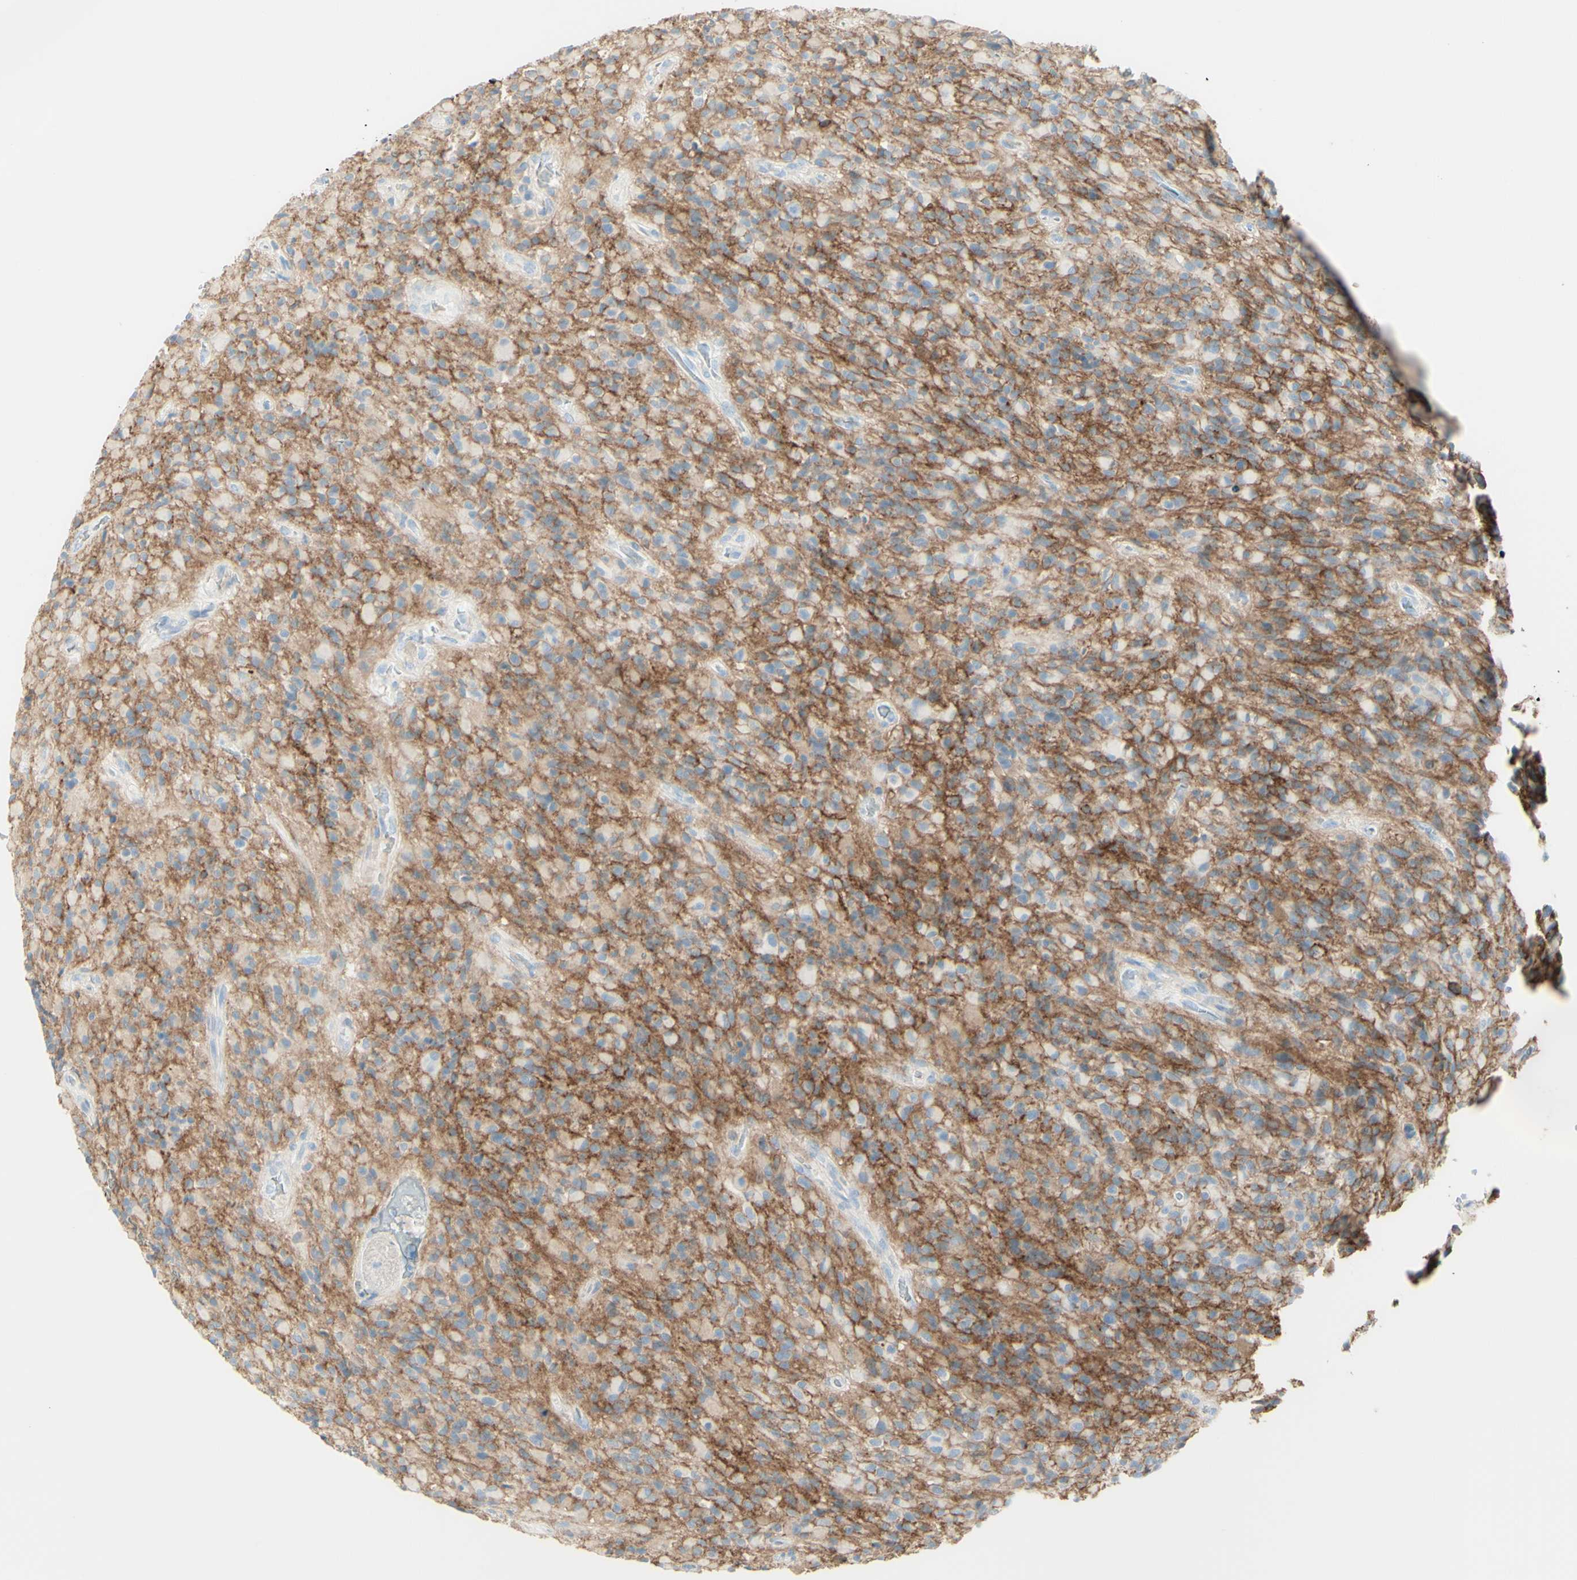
{"staining": {"intensity": "moderate", "quantity": "25%-75%", "location": "cytoplasmic/membranous"}, "tissue": "glioma", "cell_type": "Tumor cells", "image_type": "cancer", "snomed": [{"axis": "morphology", "description": "Glioma, malignant, High grade"}, {"axis": "topography", "description": "Brain"}], "caption": "Tumor cells exhibit medium levels of moderate cytoplasmic/membranous positivity in about 25%-75% of cells in human glioma.", "gene": "ALCAM", "patient": {"sex": "male", "age": 71}}